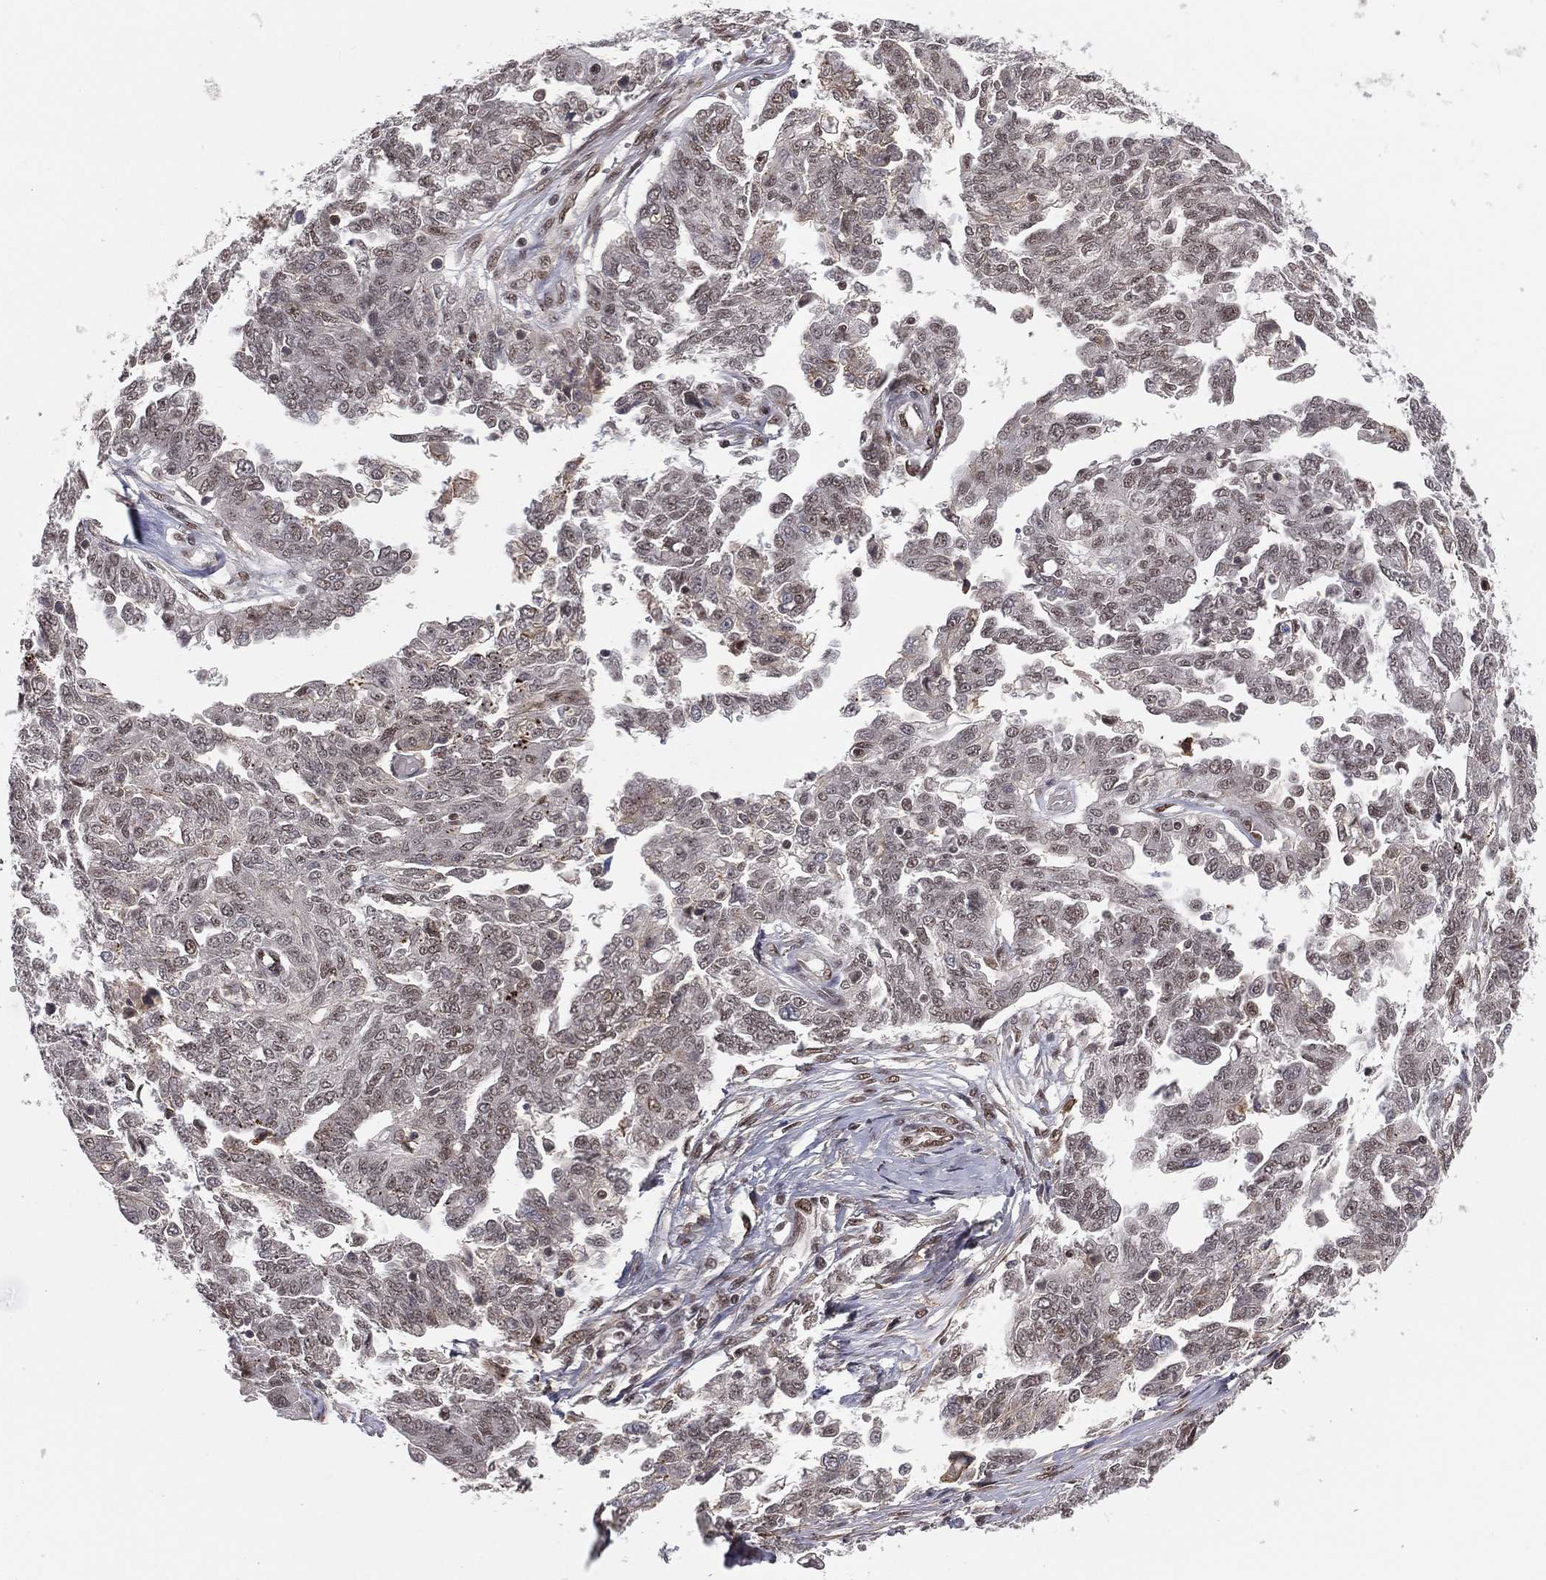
{"staining": {"intensity": "moderate", "quantity": "25%-75%", "location": "nuclear"}, "tissue": "ovarian cancer", "cell_type": "Tumor cells", "image_type": "cancer", "snomed": [{"axis": "morphology", "description": "Cystadenocarcinoma, serous, NOS"}, {"axis": "topography", "description": "Ovary"}], "caption": "A brown stain shows moderate nuclear expression of a protein in human serous cystadenocarcinoma (ovarian) tumor cells. The staining was performed using DAB, with brown indicating positive protein expression. Nuclei are stained blue with hematoxylin.", "gene": "GPALPP1", "patient": {"sex": "female", "age": 67}}